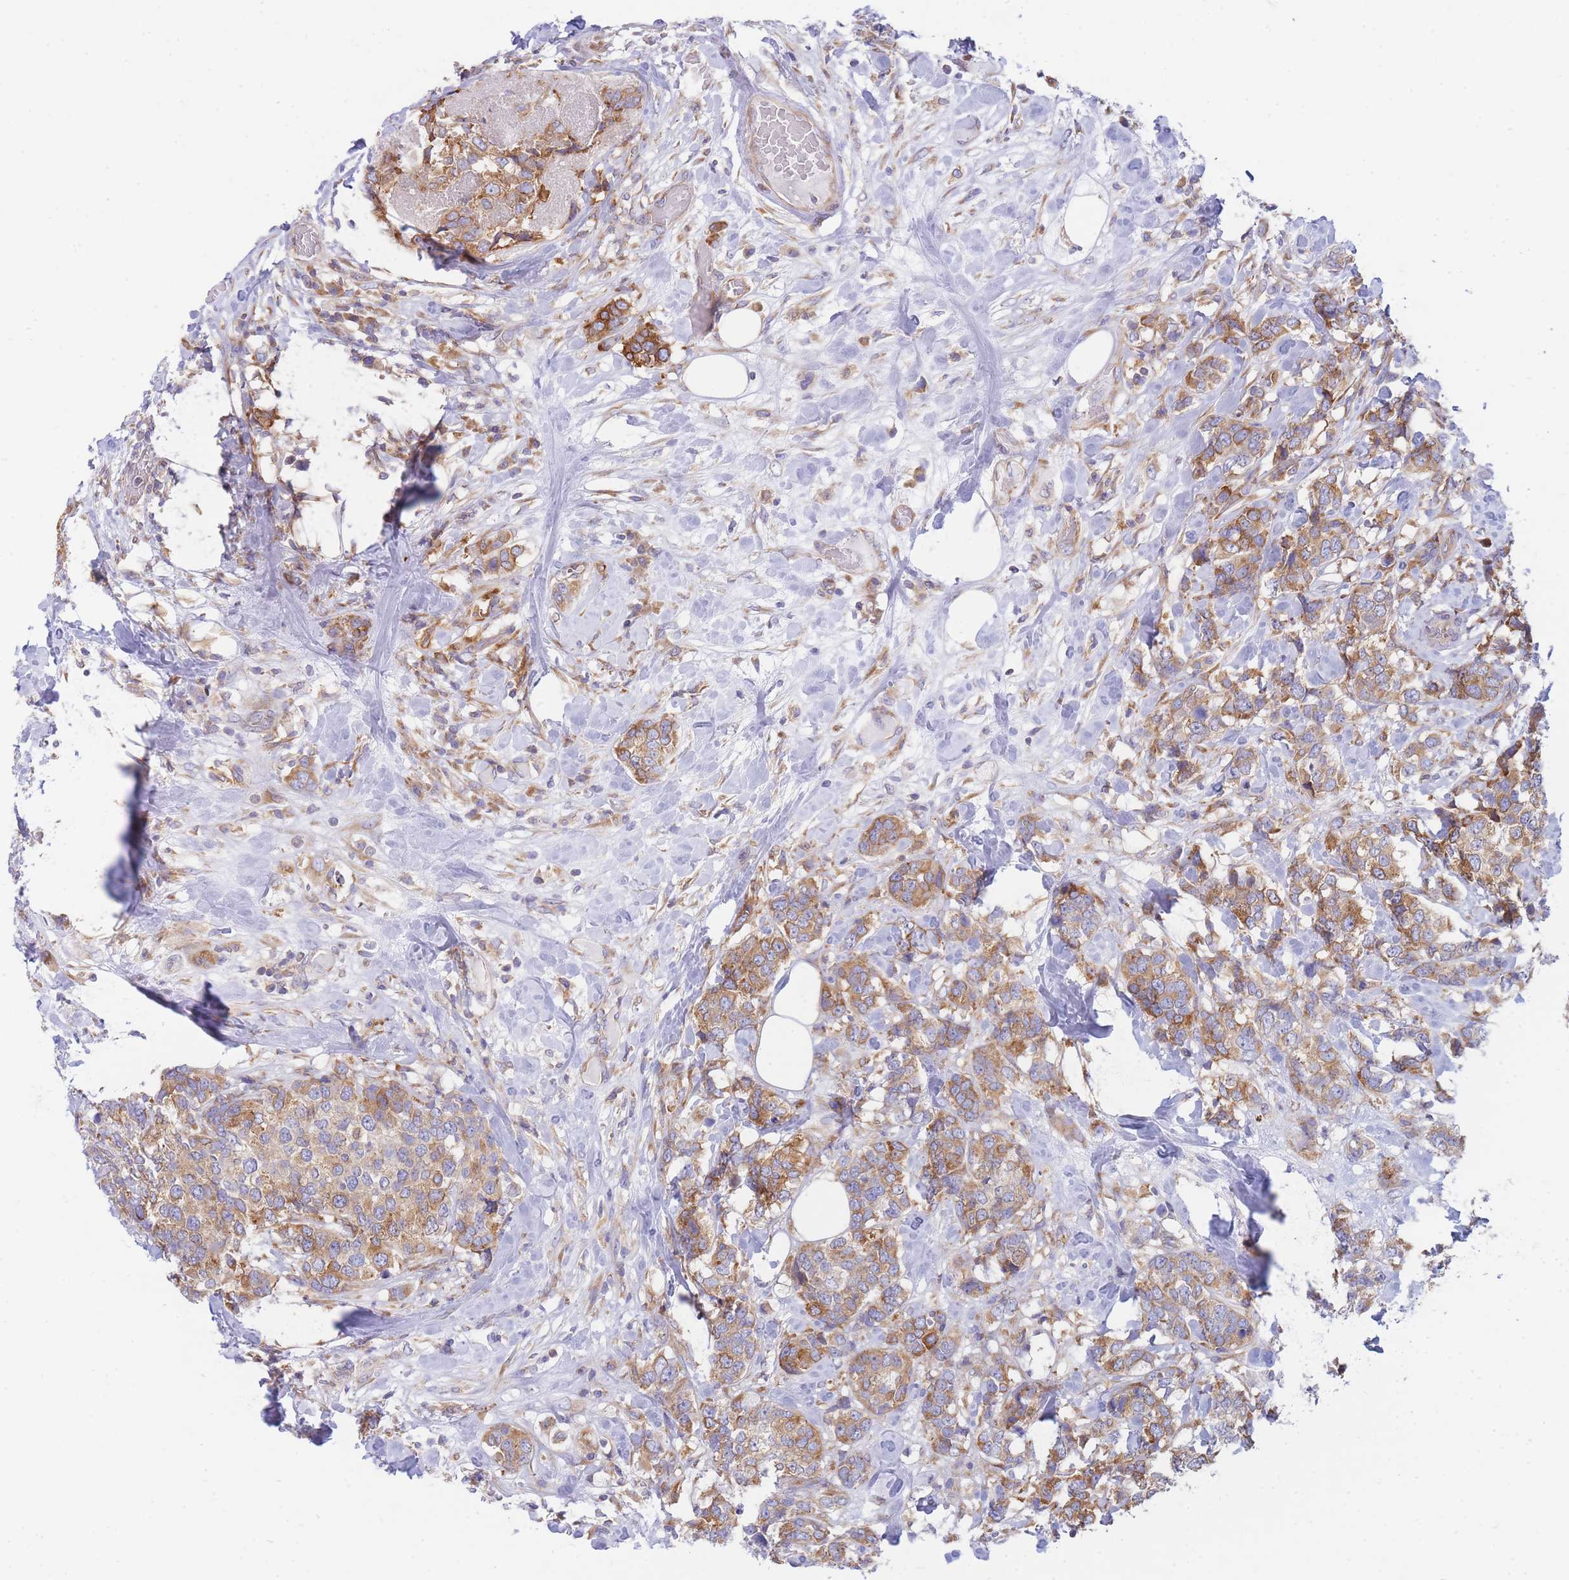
{"staining": {"intensity": "strong", "quantity": "25%-75%", "location": "cytoplasmic/membranous"}, "tissue": "breast cancer", "cell_type": "Tumor cells", "image_type": "cancer", "snomed": [{"axis": "morphology", "description": "Lobular carcinoma"}, {"axis": "topography", "description": "Breast"}], "caption": "Breast cancer was stained to show a protein in brown. There is high levels of strong cytoplasmic/membranous expression in approximately 25%-75% of tumor cells.", "gene": "SH2B2", "patient": {"sex": "female", "age": 59}}